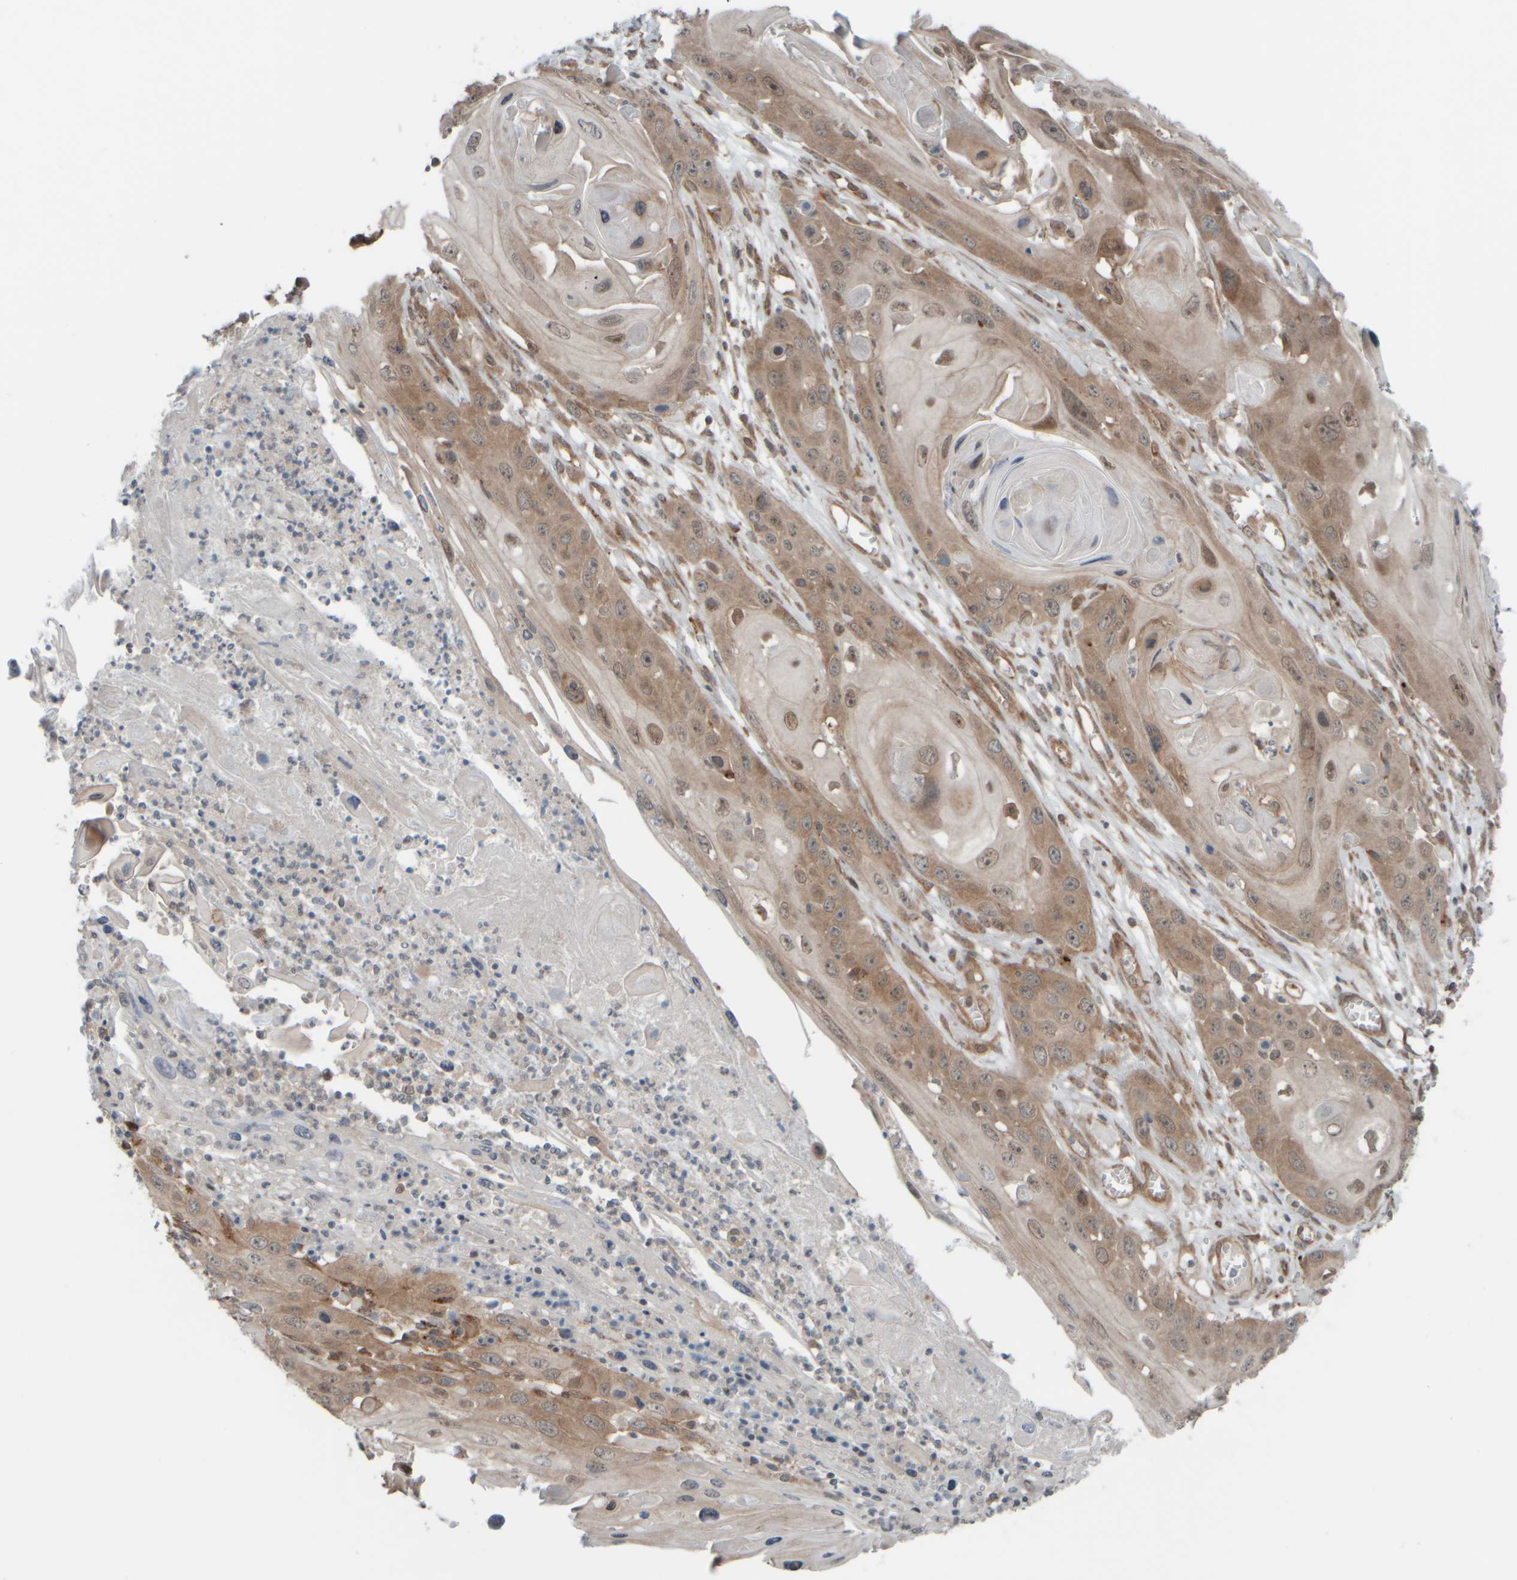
{"staining": {"intensity": "weak", "quantity": "25%-75%", "location": "cytoplasmic/membranous"}, "tissue": "skin cancer", "cell_type": "Tumor cells", "image_type": "cancer", "snomed": [{"axis": "morphology", "description": "Squamous cell carcinoma, NOS"}, {"axis": "topography", "description": "Skin"}], "caption": "This is a histology image of immunohistochemistry staining of skin cancer (squamous cell carcinoma), which shows weak staining in the cytoplasmic/membranous of tumor cells.", "gene": "GIGYF1", "patient": {"sex": "male", "age": 55}}